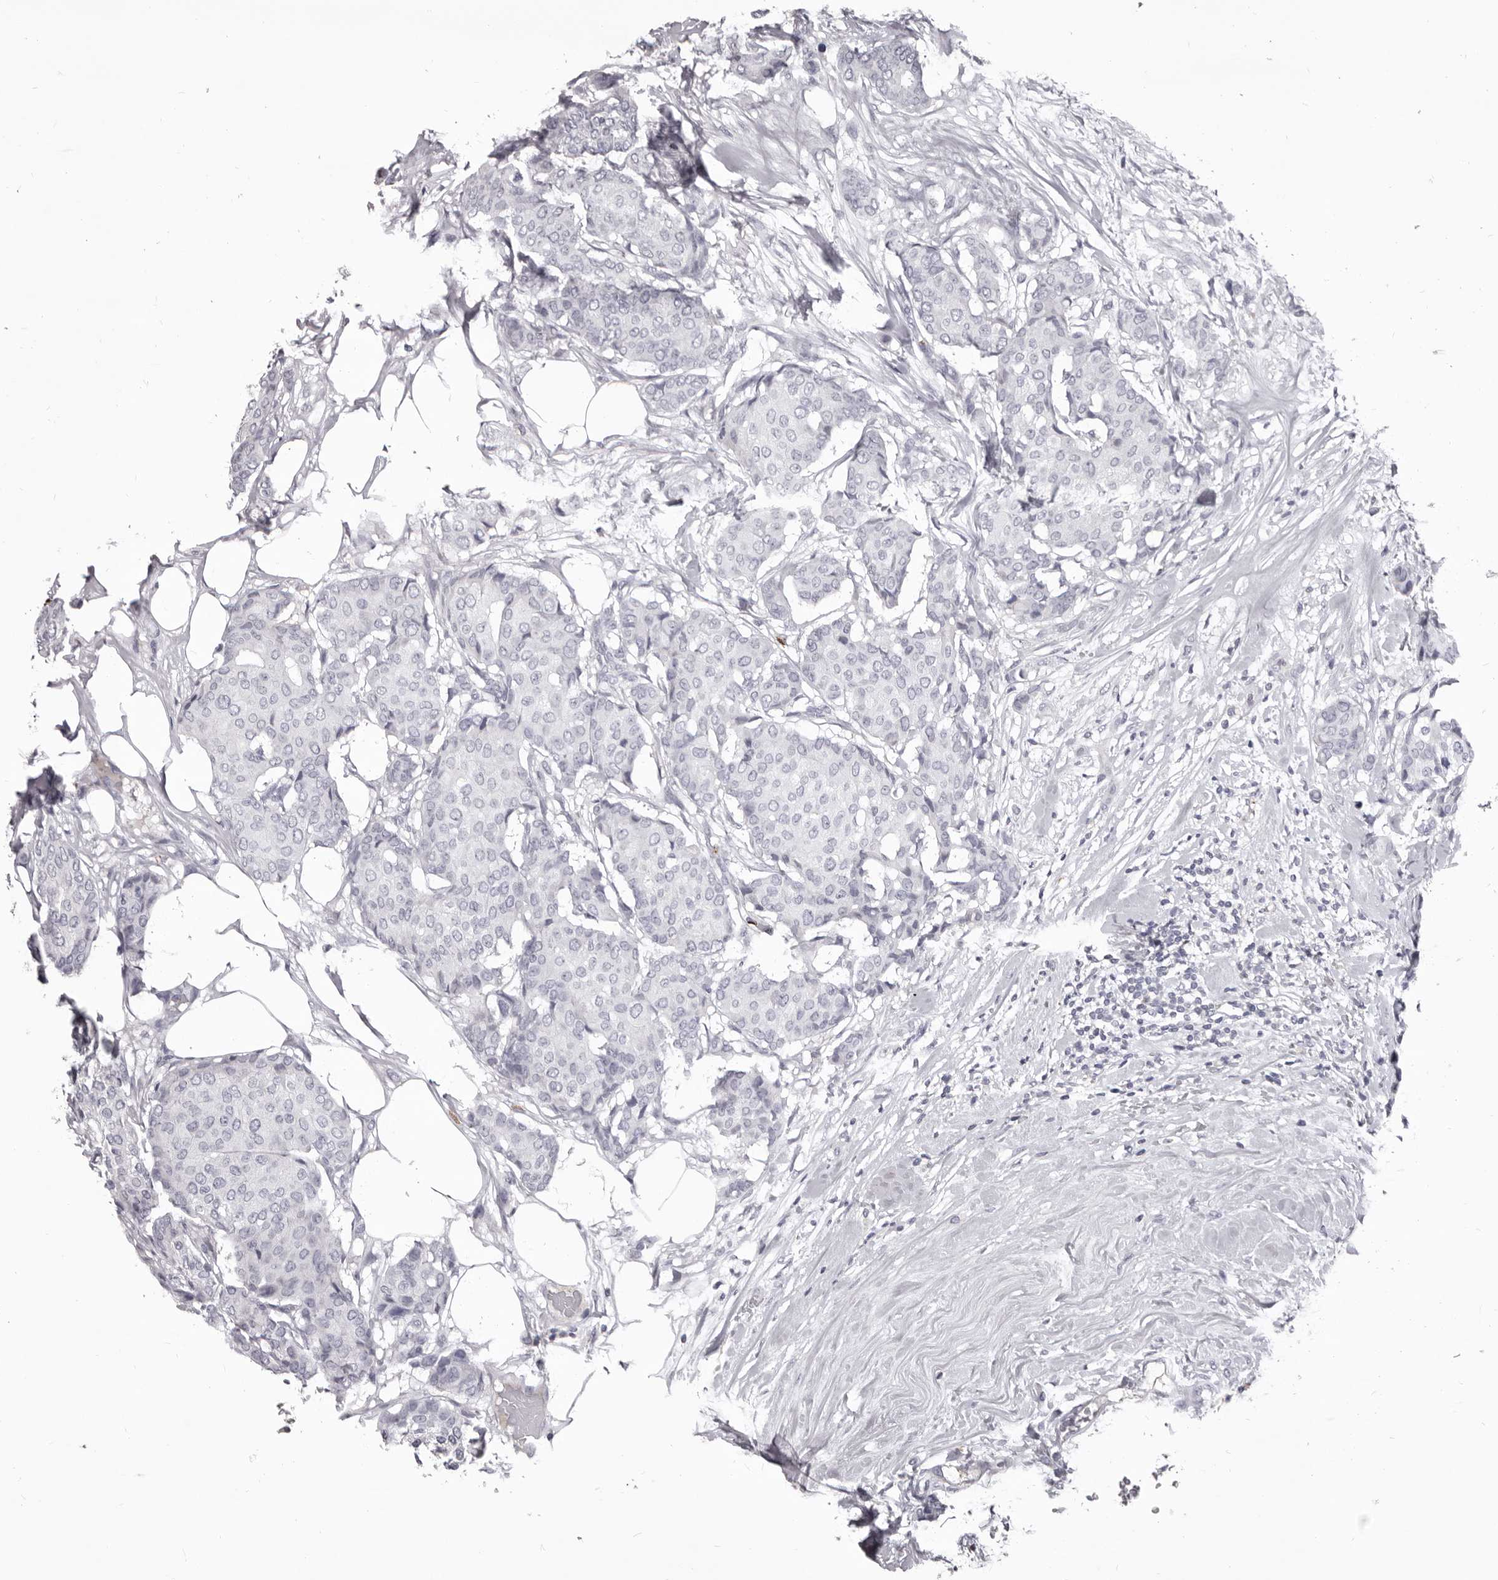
{"staining": {"intensity": "negative", "quantity": "none", "location": "none"}, "tissue": "breast cancer", "cell_type": "Tumor cells", "image_type": "cancer", "snomed": [{"axis": "morphology", "description": "Duct carcinoma"}, {"axis": "topography", "description": "Breast"}], "caption": "This is an IHC micrograph of human breast cancer. There is no staining in tumor cells.", "gene": "GZMH", "patient": {"sex": "female", "age": 75}}